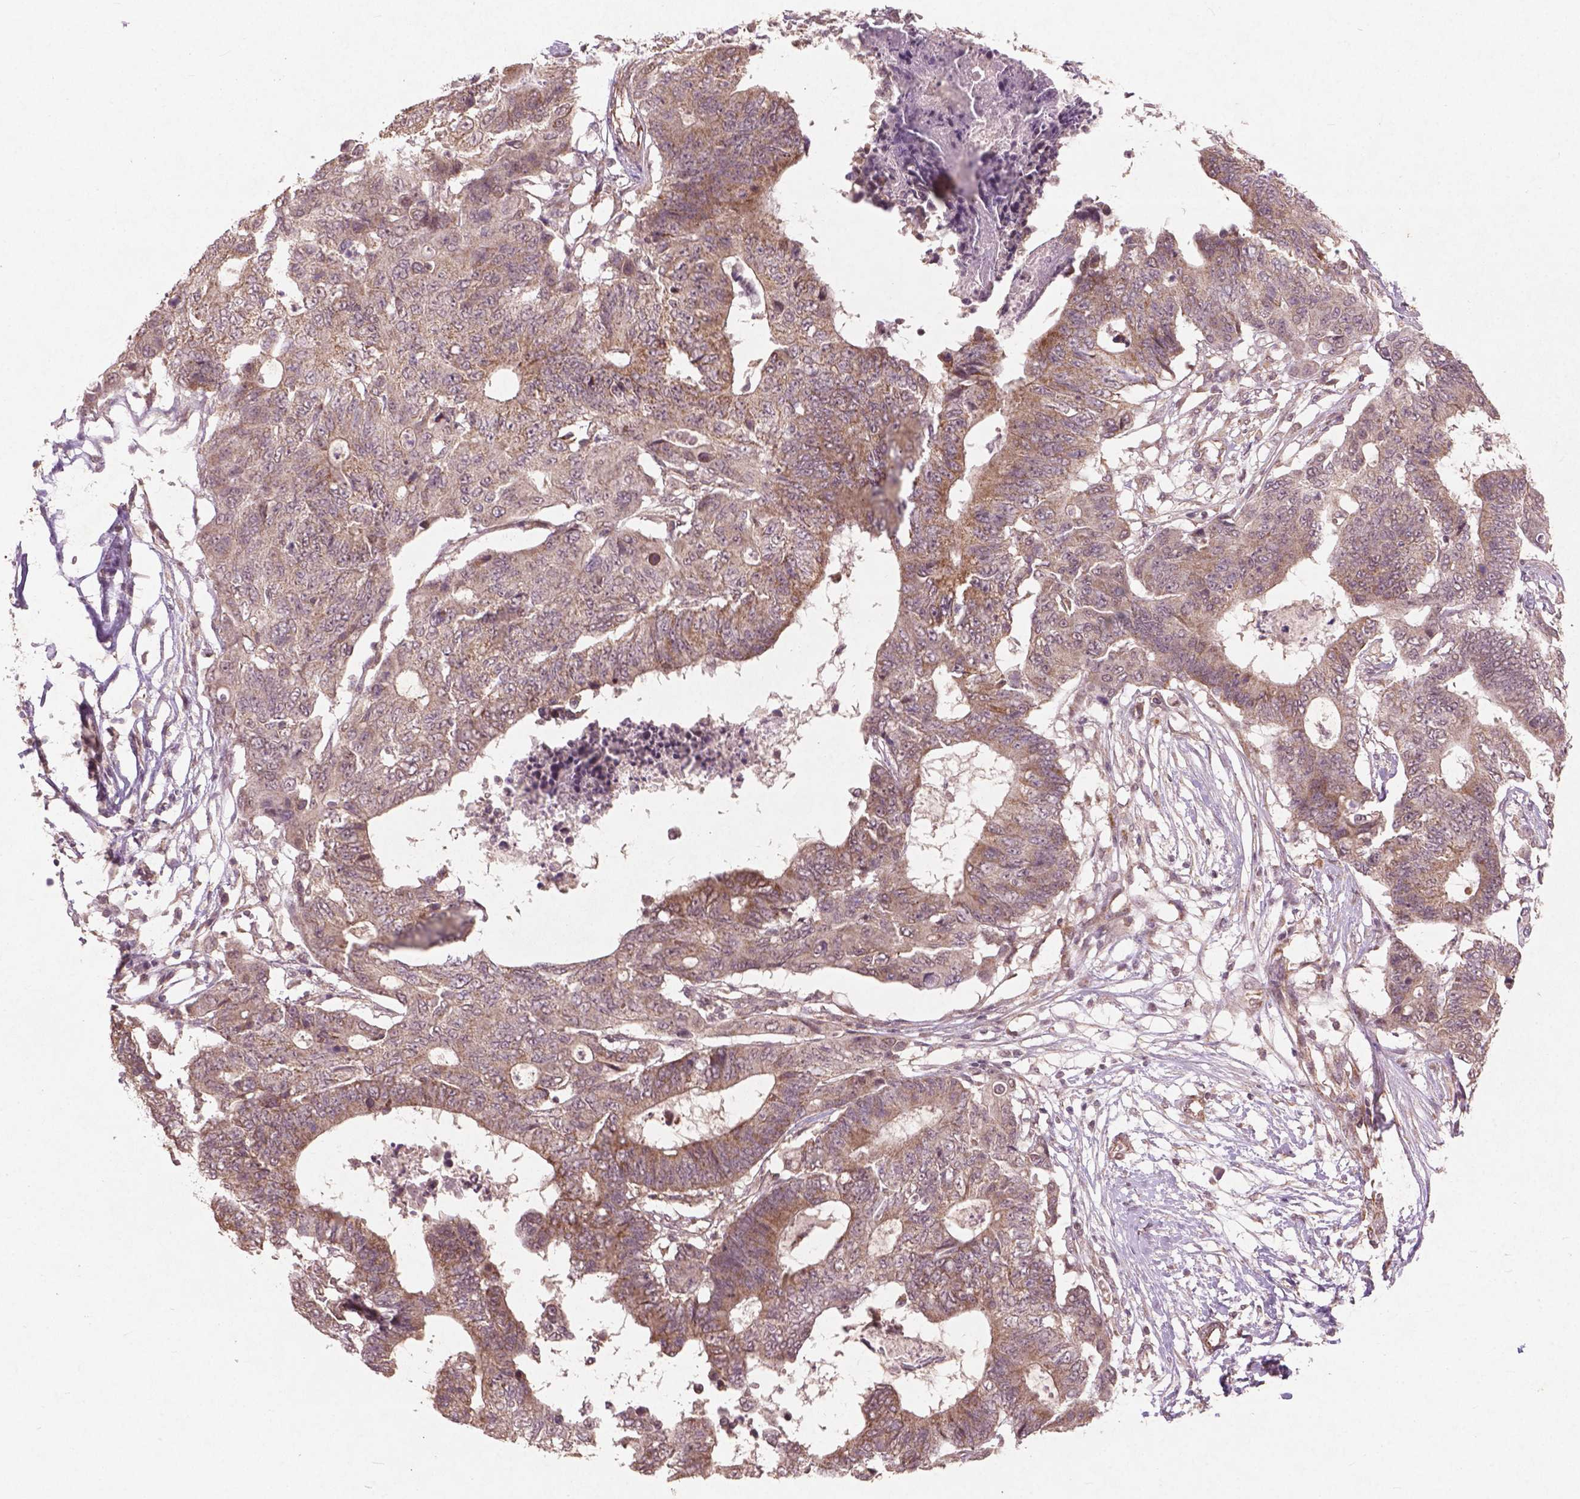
{"staining": {"intensity": "weak", "quantity": ">75%", "location": "cytoplasmic/membranous"}, "tissue": "colorectal cancer", "cell_type": "Tumor cells", "image_type": "cancer", "snomed": [{"axis": "morphology", "description": "Adenocarcinoma, NOS"}, {"axis": "topography", "description": "Colon"}], "caption": "Colorectal cancer (adenocarcinoma) stained for a protein (brown) demonstrates weak cytoplasmic/membranous positive positivity in about >75% of tumor cells.", "gene": "SMAD2", "patient": {"sex": "female", "age": 48}}